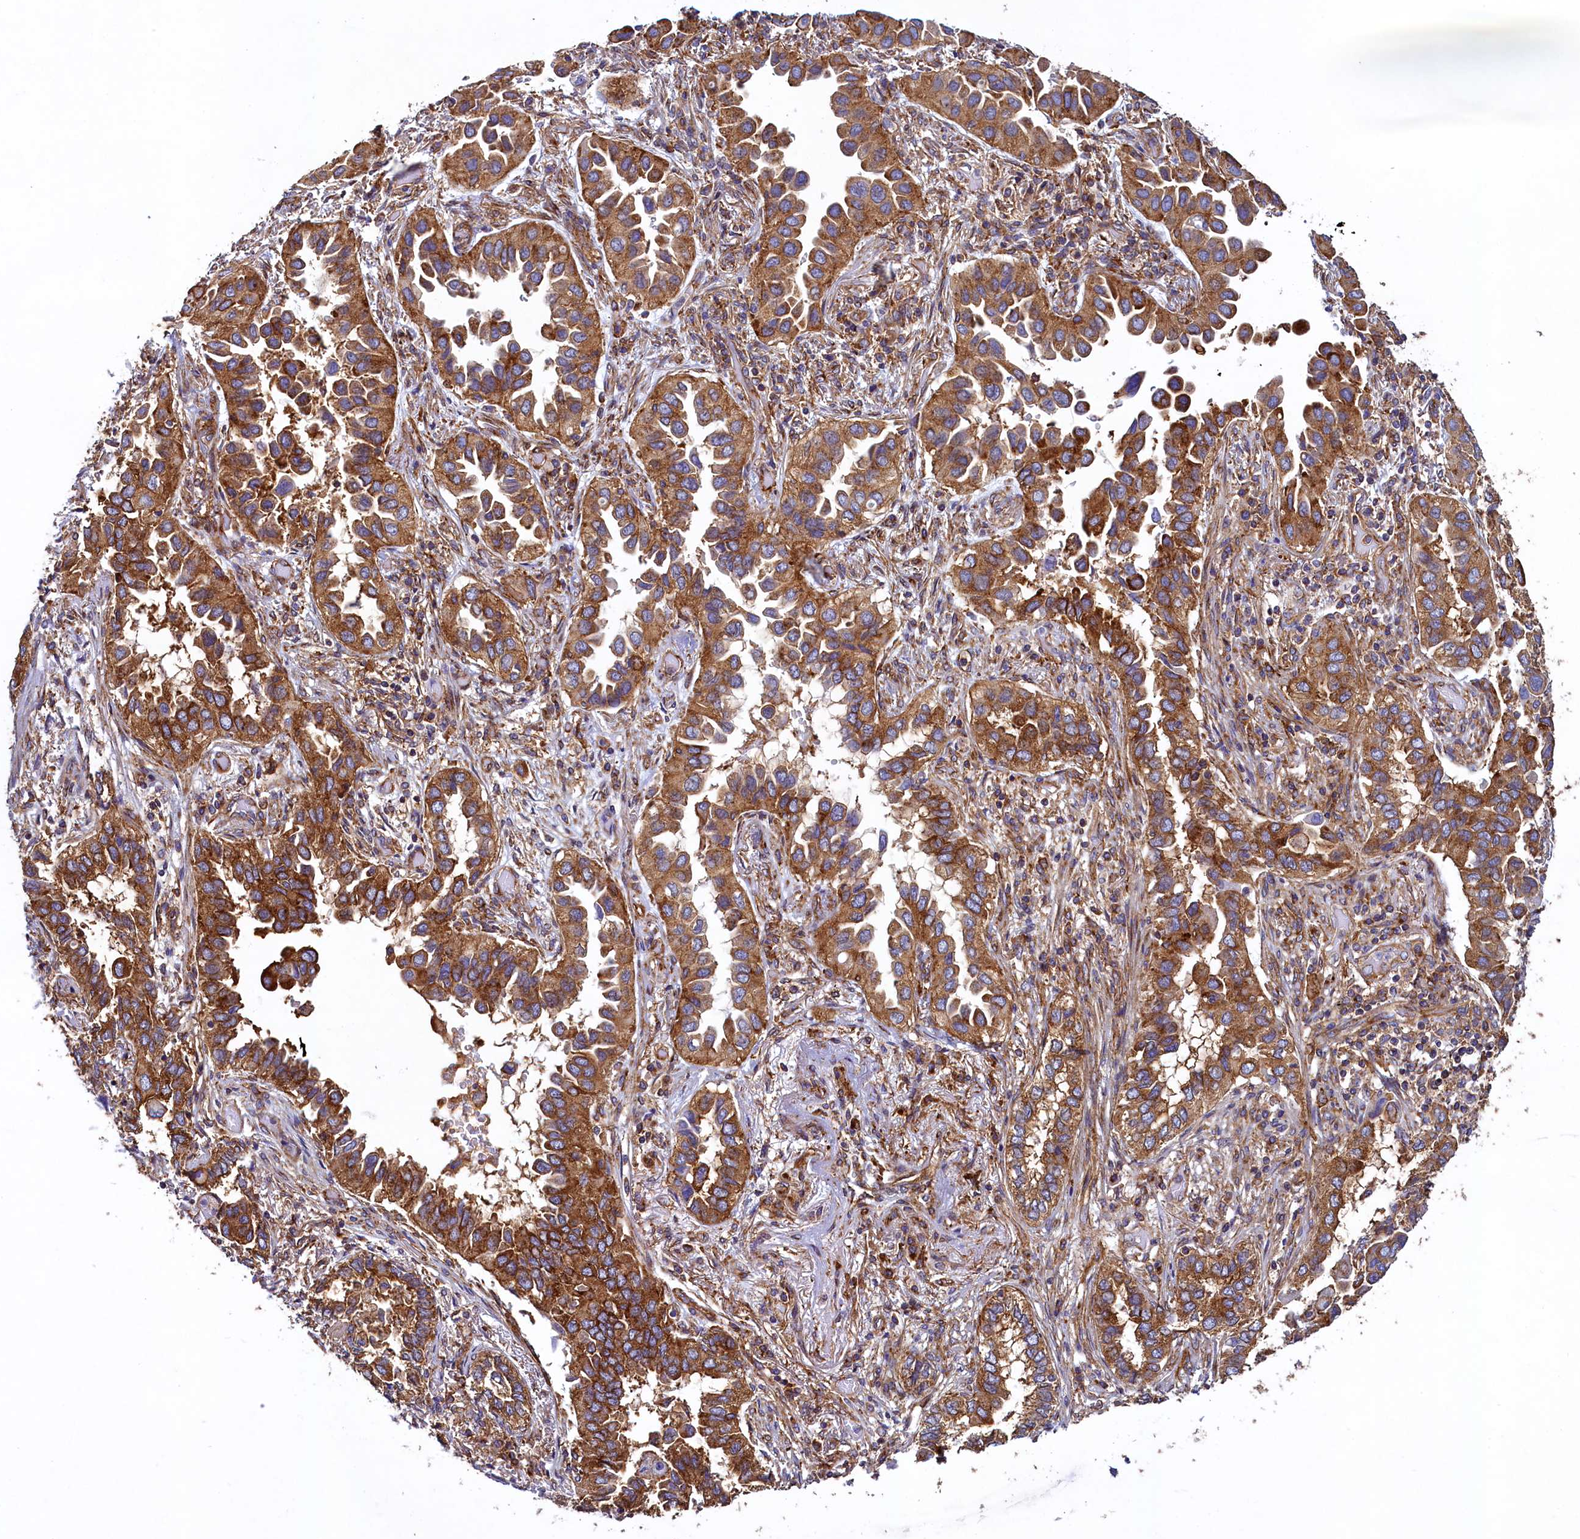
{"staining": {"intensity": "moderate", "quantity": ">75%", "location": "cytoplasmic/membranous"}, "tissue": "lung cancer", "cell_type": "Tumor cells", "image_type": "cancer", "snomed": [{"axis": "morphology", "description": "Adenocarcinoma, NOS"}, {"axis": "topography", "description": "Lung"}], "caption": "Lung cancer (adenocarcinoma) stained with a protein marker displays moderate staining in tumor cells.", "gene": "GPR21", "patient": {"sex": "female", "age": 76}}